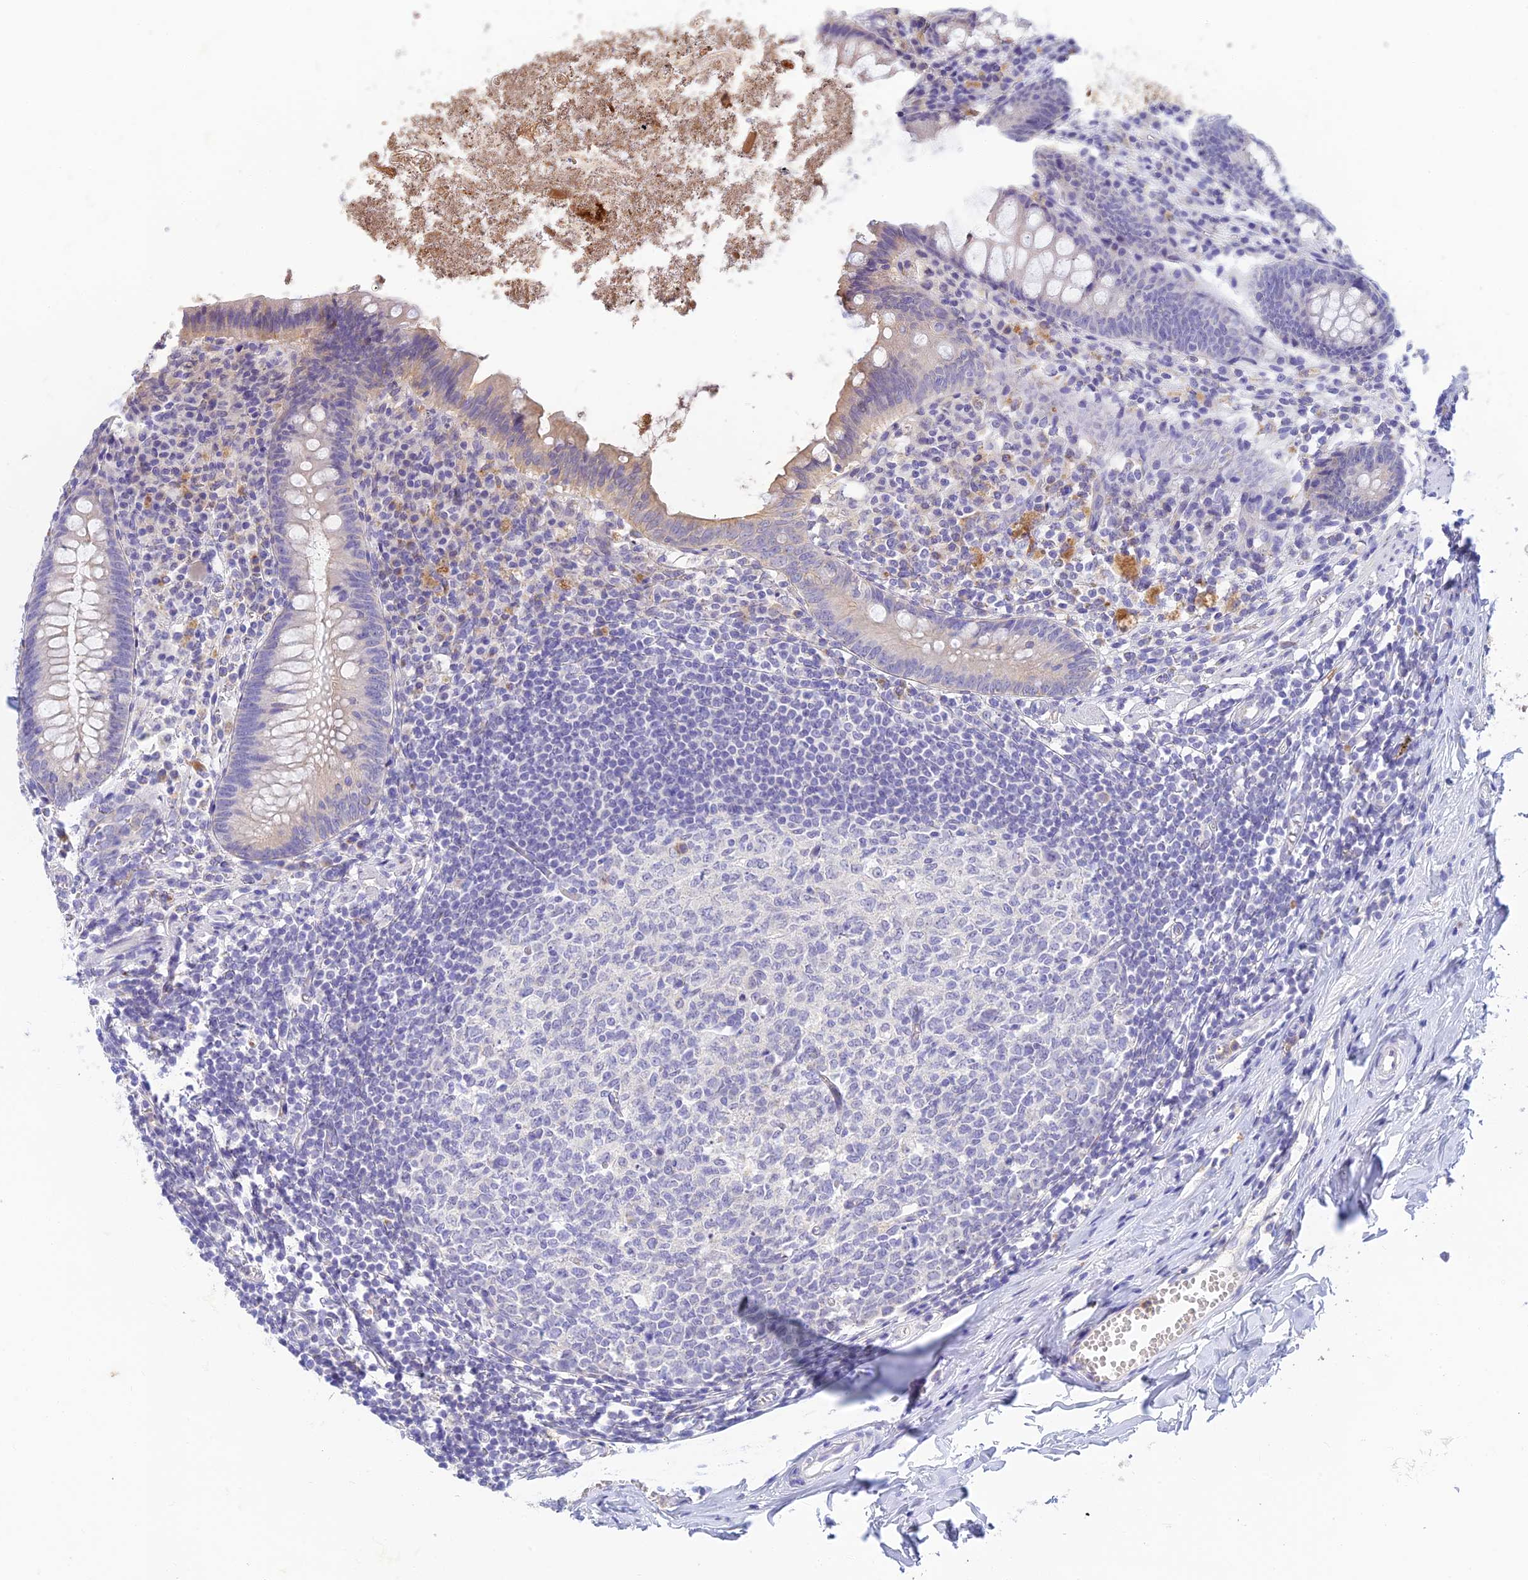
{"staining": {"intensity": "weak", "quantity": "<25%", "location": "cytoplasmic/membranous"}, "tissue": "appendix", "cell_type": "Glandular cells", "image_type": "normal", "snomed": [{"axis": "morphology", "description": "Normal tissue, NOS"}, {"axis": "topography", "description": "Appendix"}], "caption": "High power microscopy photomicrograph of an immunohistochemistry (IHC) photomicrograph of unremarkable appendix, revealing no significant staining in glandular cells. (Immunohistochemistry (ihc), brightfield microscopy, high magnification).", "gene": "INTS13", "patient": {"sex": "female", "age": 51}}